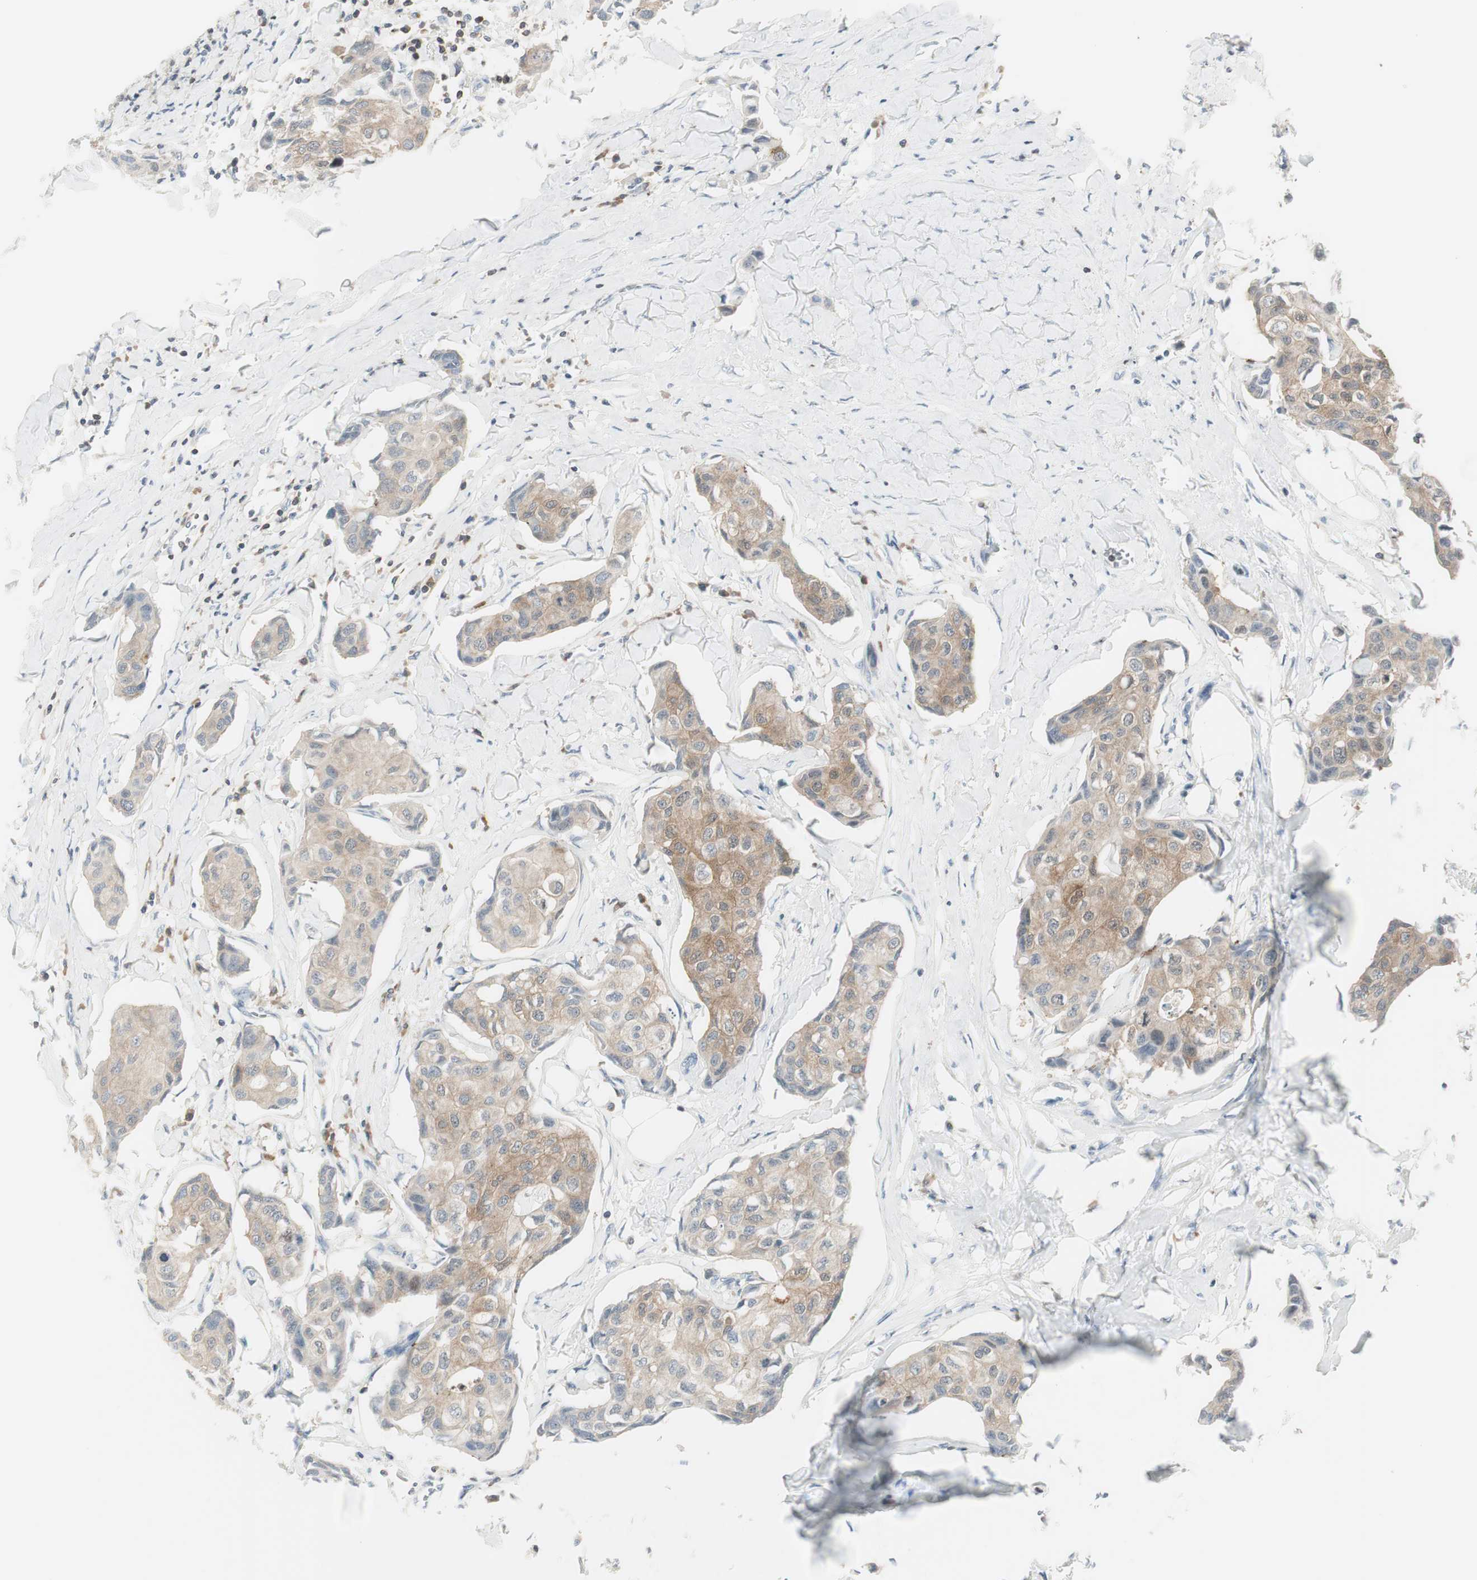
{"staining": {"intensity": "moderate", "quantity": ">75%", "location": "cytoplasmic/membranous"}, "tissue": "breast cancer", "cell_type": "Tumor cells", "image_type": "cancer", "snomed": [{"axis": "morphology", "description": "Duct carcinoma"}, {"axis": "topography", "description": "Breast"}], "caption": "Breast infiltrating ductal carcinoma stained with DAB (3,3'-diaminobenzidine) immunohistochemistry exhibits medium levels of moderate cytoplasmic/membranous positivity in approximately >75% of tumor cells.", "gene": "SLC9A3R1", "patient": {"sex": "female", "age": 80}}